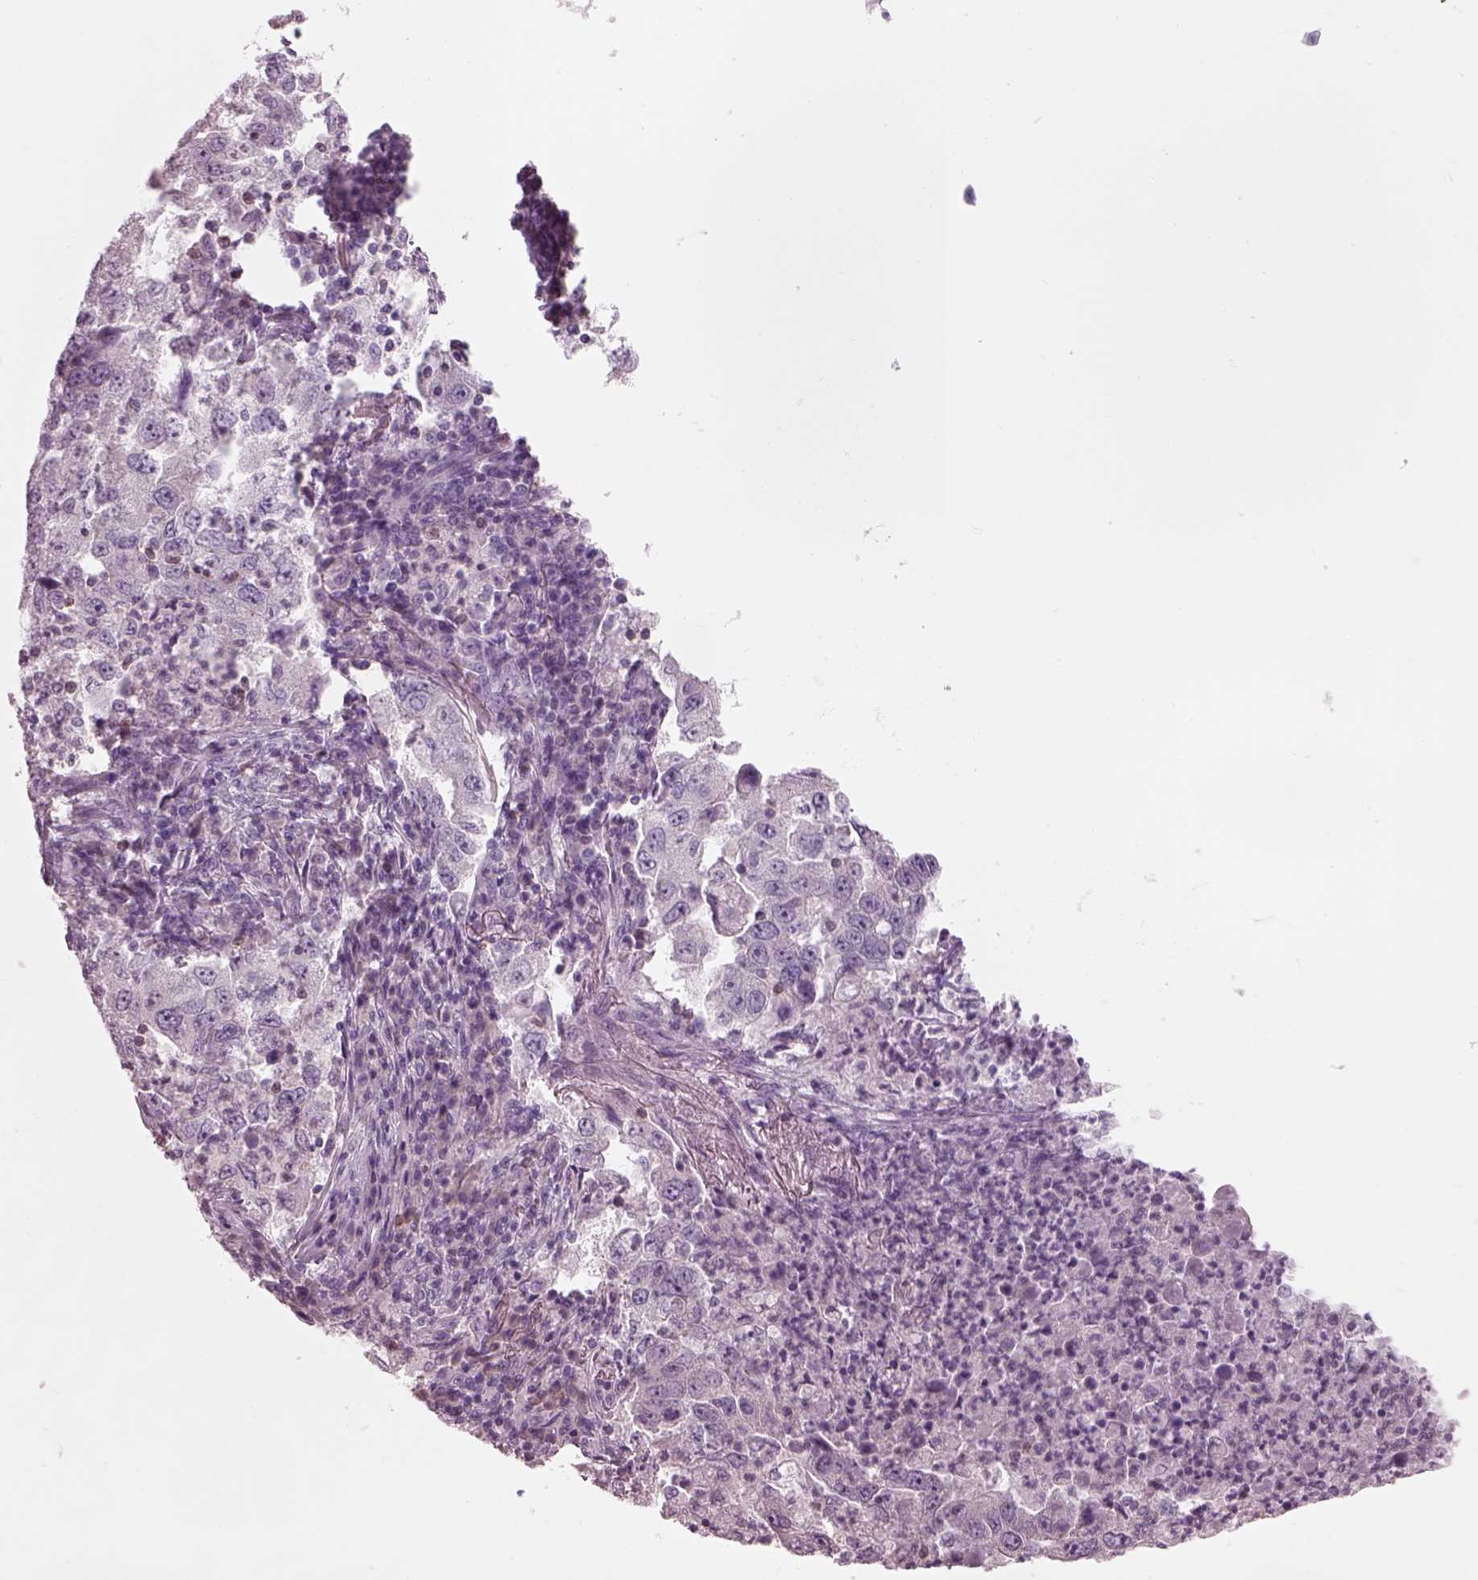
{"staining": {"intensity": "negative", "quantity": "none", "location": "none"}, "tissue": "lung cancer", "cell_type": "Tumor cells", "image_type": "cancer", "snomed": [{"axis": "morphology", "description": "Adenocarcinoma, NOS"}, {"axis": "topography", "description": "Lung"}], "caption": "Immunohistochemical staining of lung adenocarcinoma exhibits no significant positivity in tumor cells. (Brightfield microscopy of DAB immunohistochemistry (IHC) at high magnification).", "gene": "SLC27A2", "patient": {"sex": "male", "age": 73}}